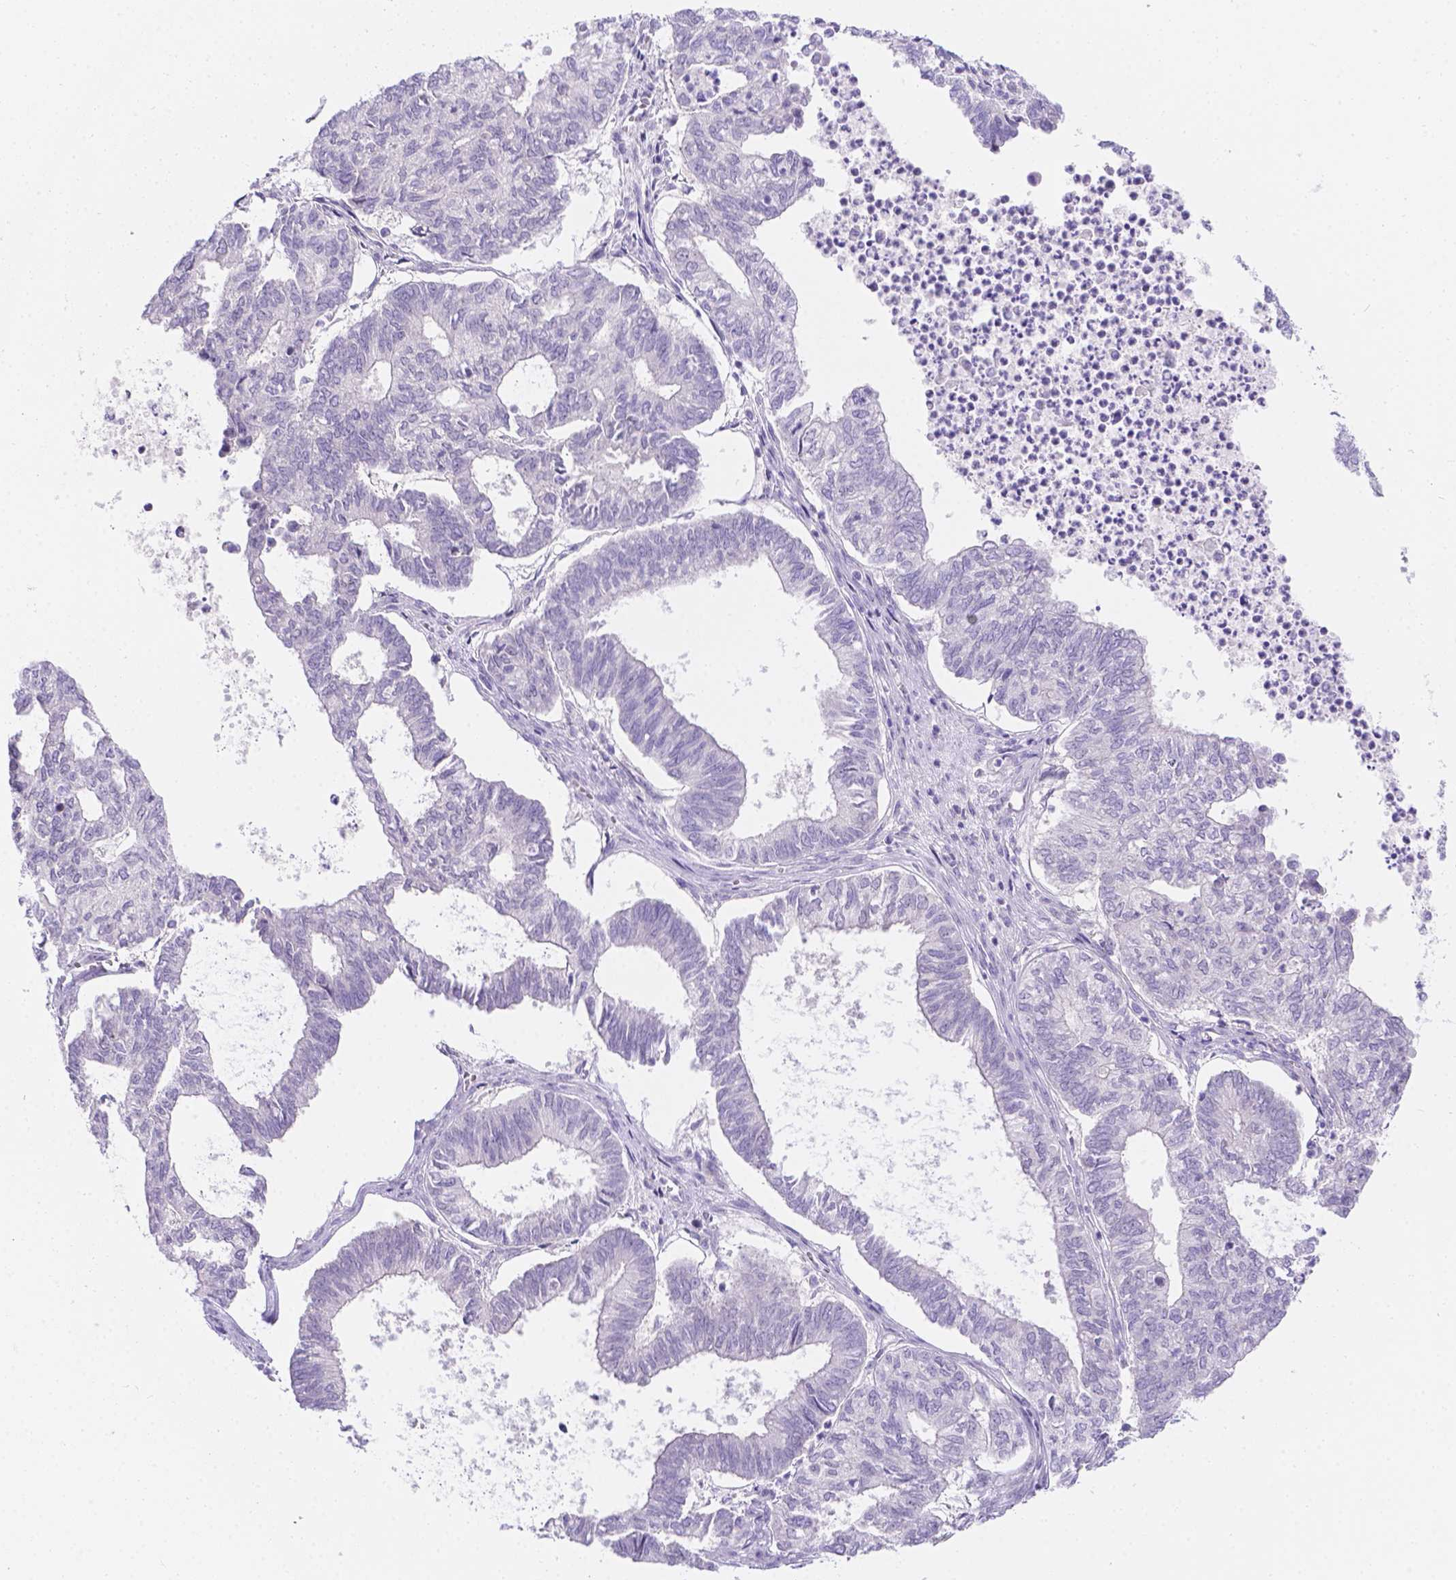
{"staining": {"intensity": "negative", "quantity": "none", "location": "none"}, "tissue": "ovarian cancer", "cell_type": "Tumor cells", "image_type": "cancer", "snomed": [{"axis": "morphology", "description": "Carcinoma, endometroid"}, {"axis": "topography", "description": "Ovary"}], "caption": "A photomicrograph of ovarian cancer stained for a protein displays no brown staining in tumor cells.", "gene": "CD96", "patient": {"sex": "female", "age": 64}}